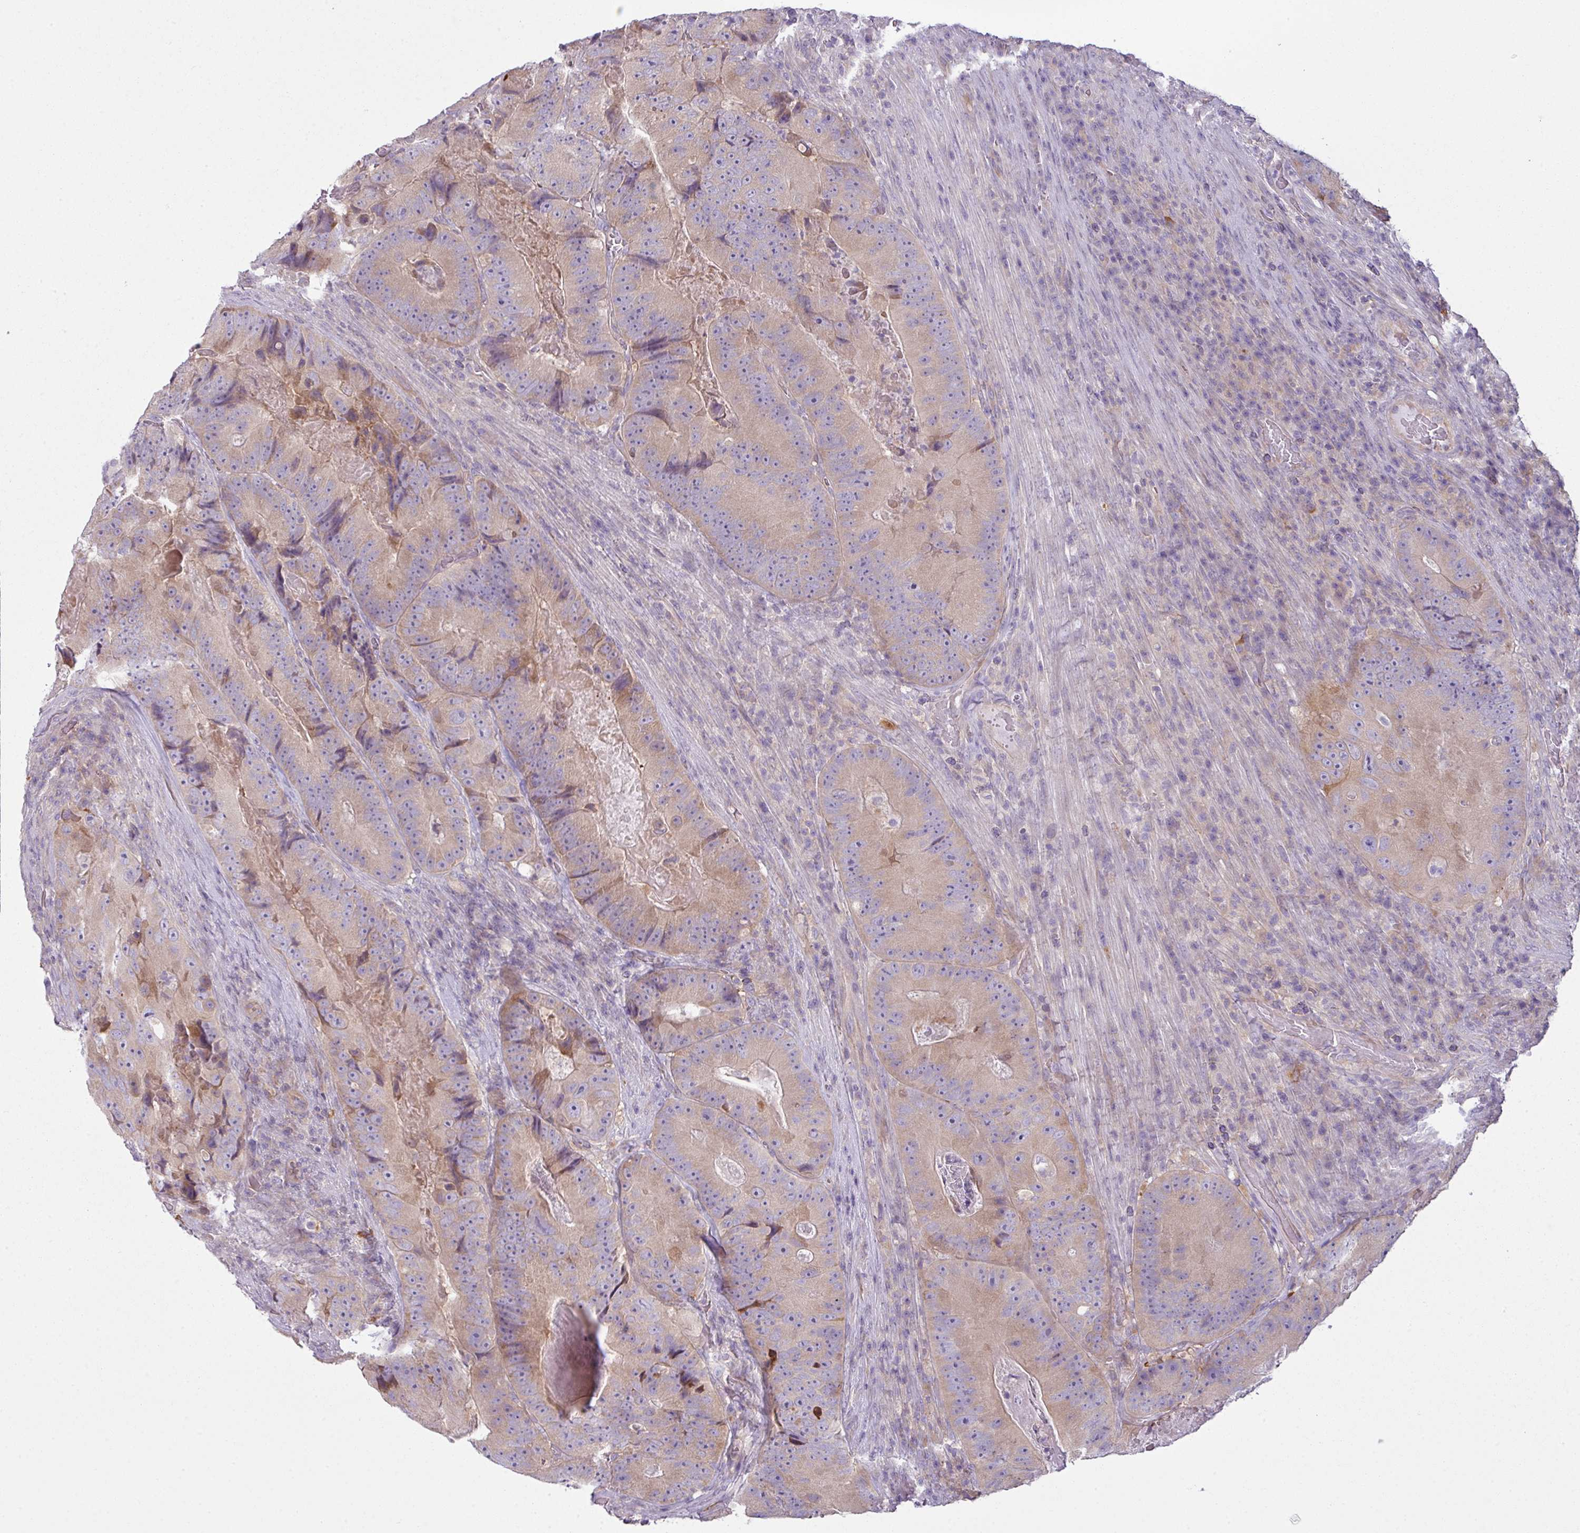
{"staining": {"intensity": "weak", "quantity": ">75%", "location": "cytoplasmic/membranous"}, "tissue": "colorectal cancer", "cell_type": "Tumor cells", "image_type": "cancer", "snomed": [{"axis": "morphology", "description": "Adenocarcinoma, NOS"}, {"axis": "topography", "description": "Colon"}], "caption": "A brown stain highlights weak cytoplasmic/membranous positivity of a protein in human adenocarcinoma (colorectal) tumor cells.", "gene": "CAMK2B", "patient": {"sex": "female", "age": 86}}